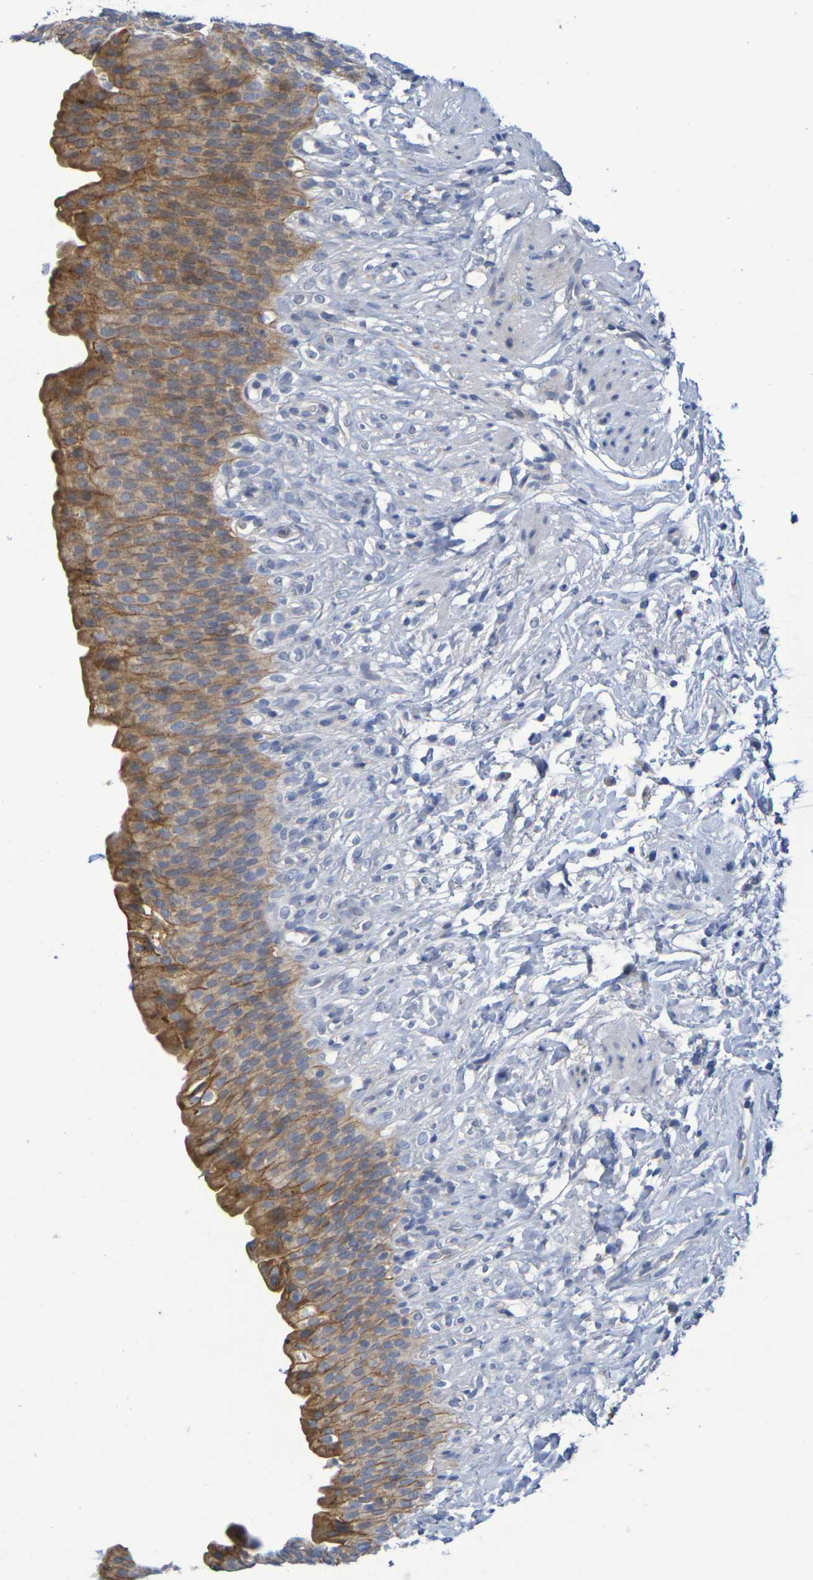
{"staining": {"intensity": "moderate", "quantity": "25%-75%", "location": "cytoplasmic/membranous"}, "tissue": "urinary bladder", "cell_type": "Urothelial cells", "image_type": "normal", "snomed": [{"axis": "morphology", "description": "Normal tissue, NOS"}, {"axis": "topography", "description": "Urinary bladder"}], "caption": "Immunohistochemical staining of normal human urinary bladder displays 25%-75% levels of moderate cytoplasmic/membranous protein expression in approximately 25%-75% of urothelial cells.", "gene": "SDC4", "patient": {"sex": "female", "age": 79}}